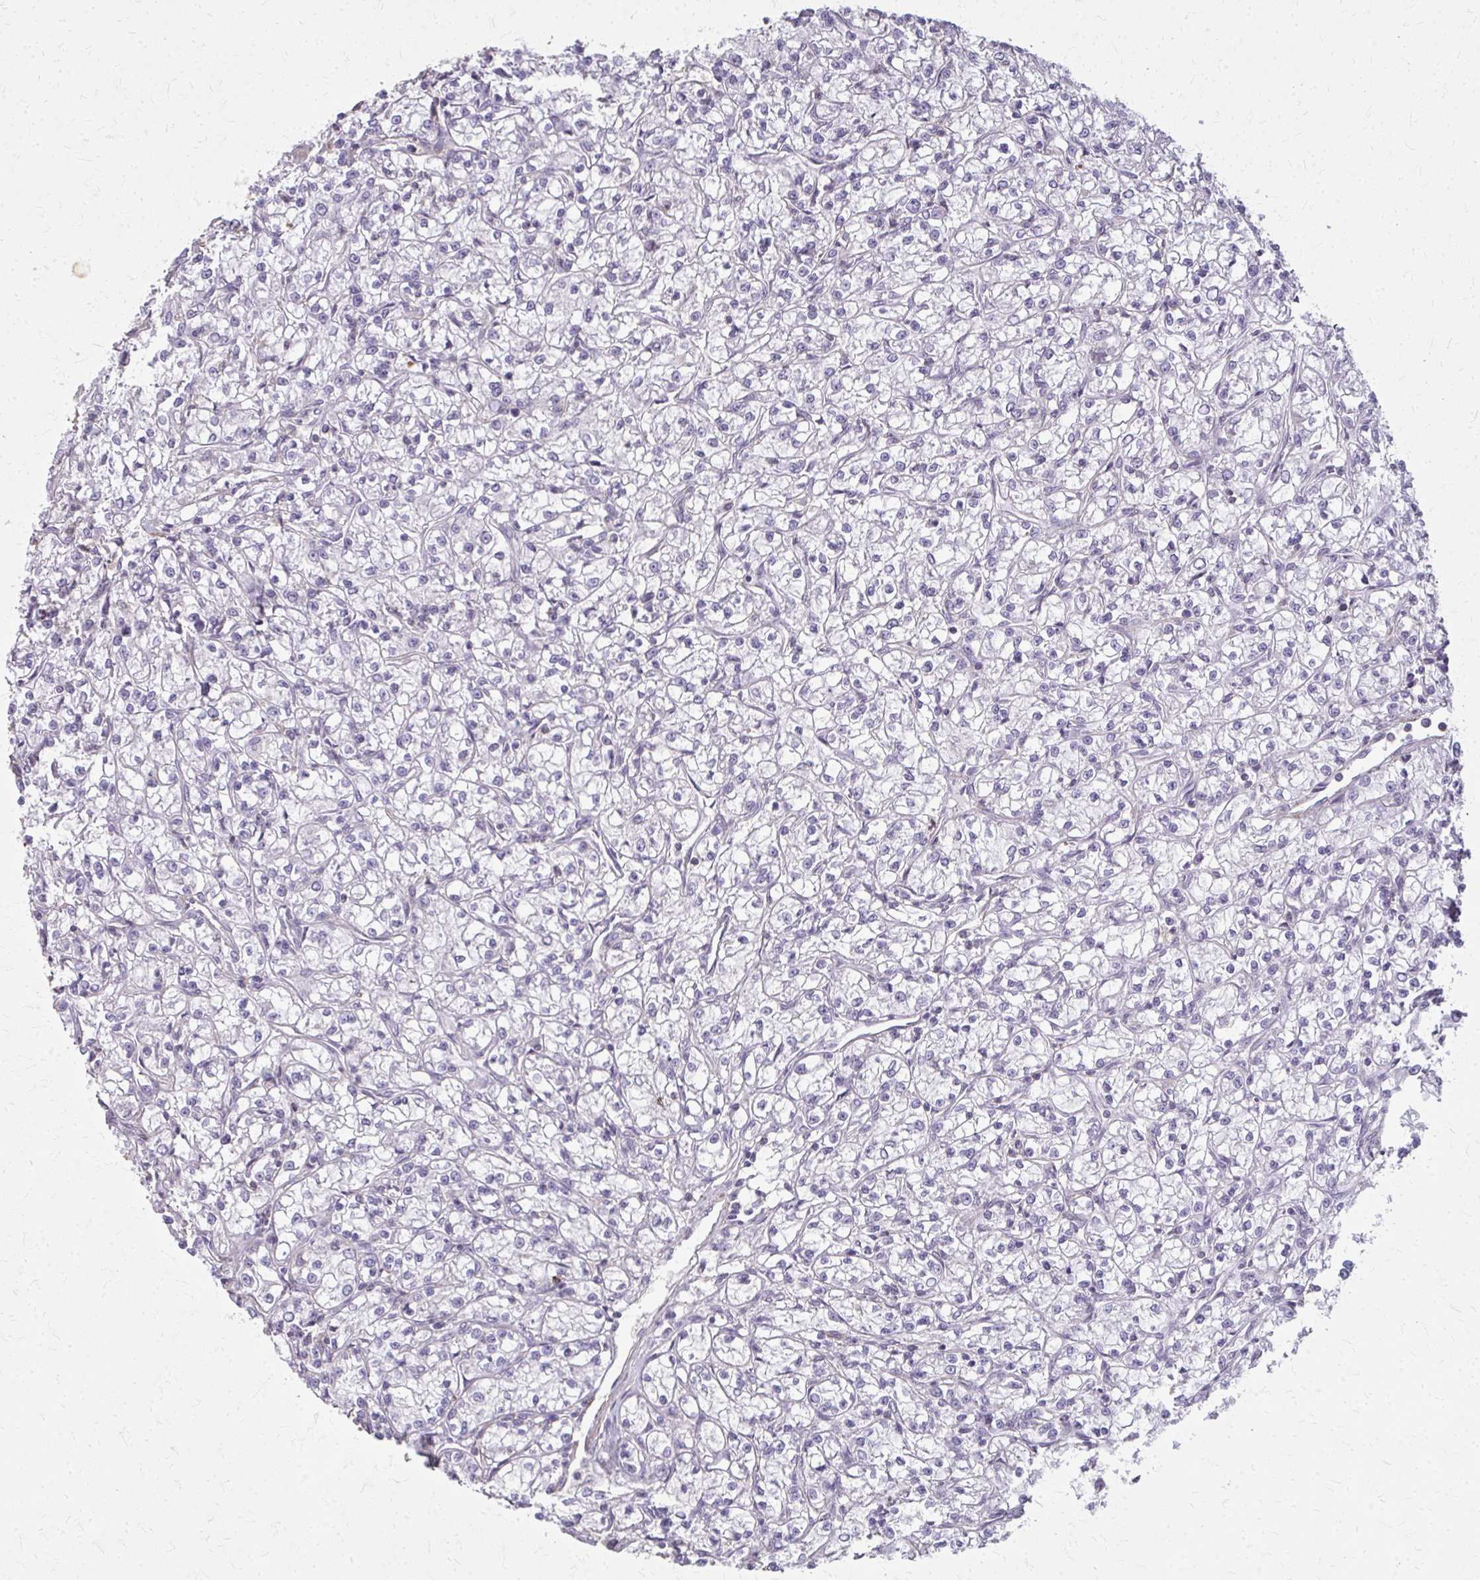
{"staining": {"intensity": "negative", "quantity": "none", "location": "none"}, "tissue": "renal cancer", "cell_type": "Tumor cells", "image_type": "cancer", "snomed": [{"axis": "morphology", "description": "Adenocarcinoma, NOS"}, {"axis": "topography", "description": "Kidney"}], "caption": "The image displays no significant positivity in tumor cells of renal adenocarcinoma.", "gene": "TENM4", "patient": {"sex": "female", "age": 59}}